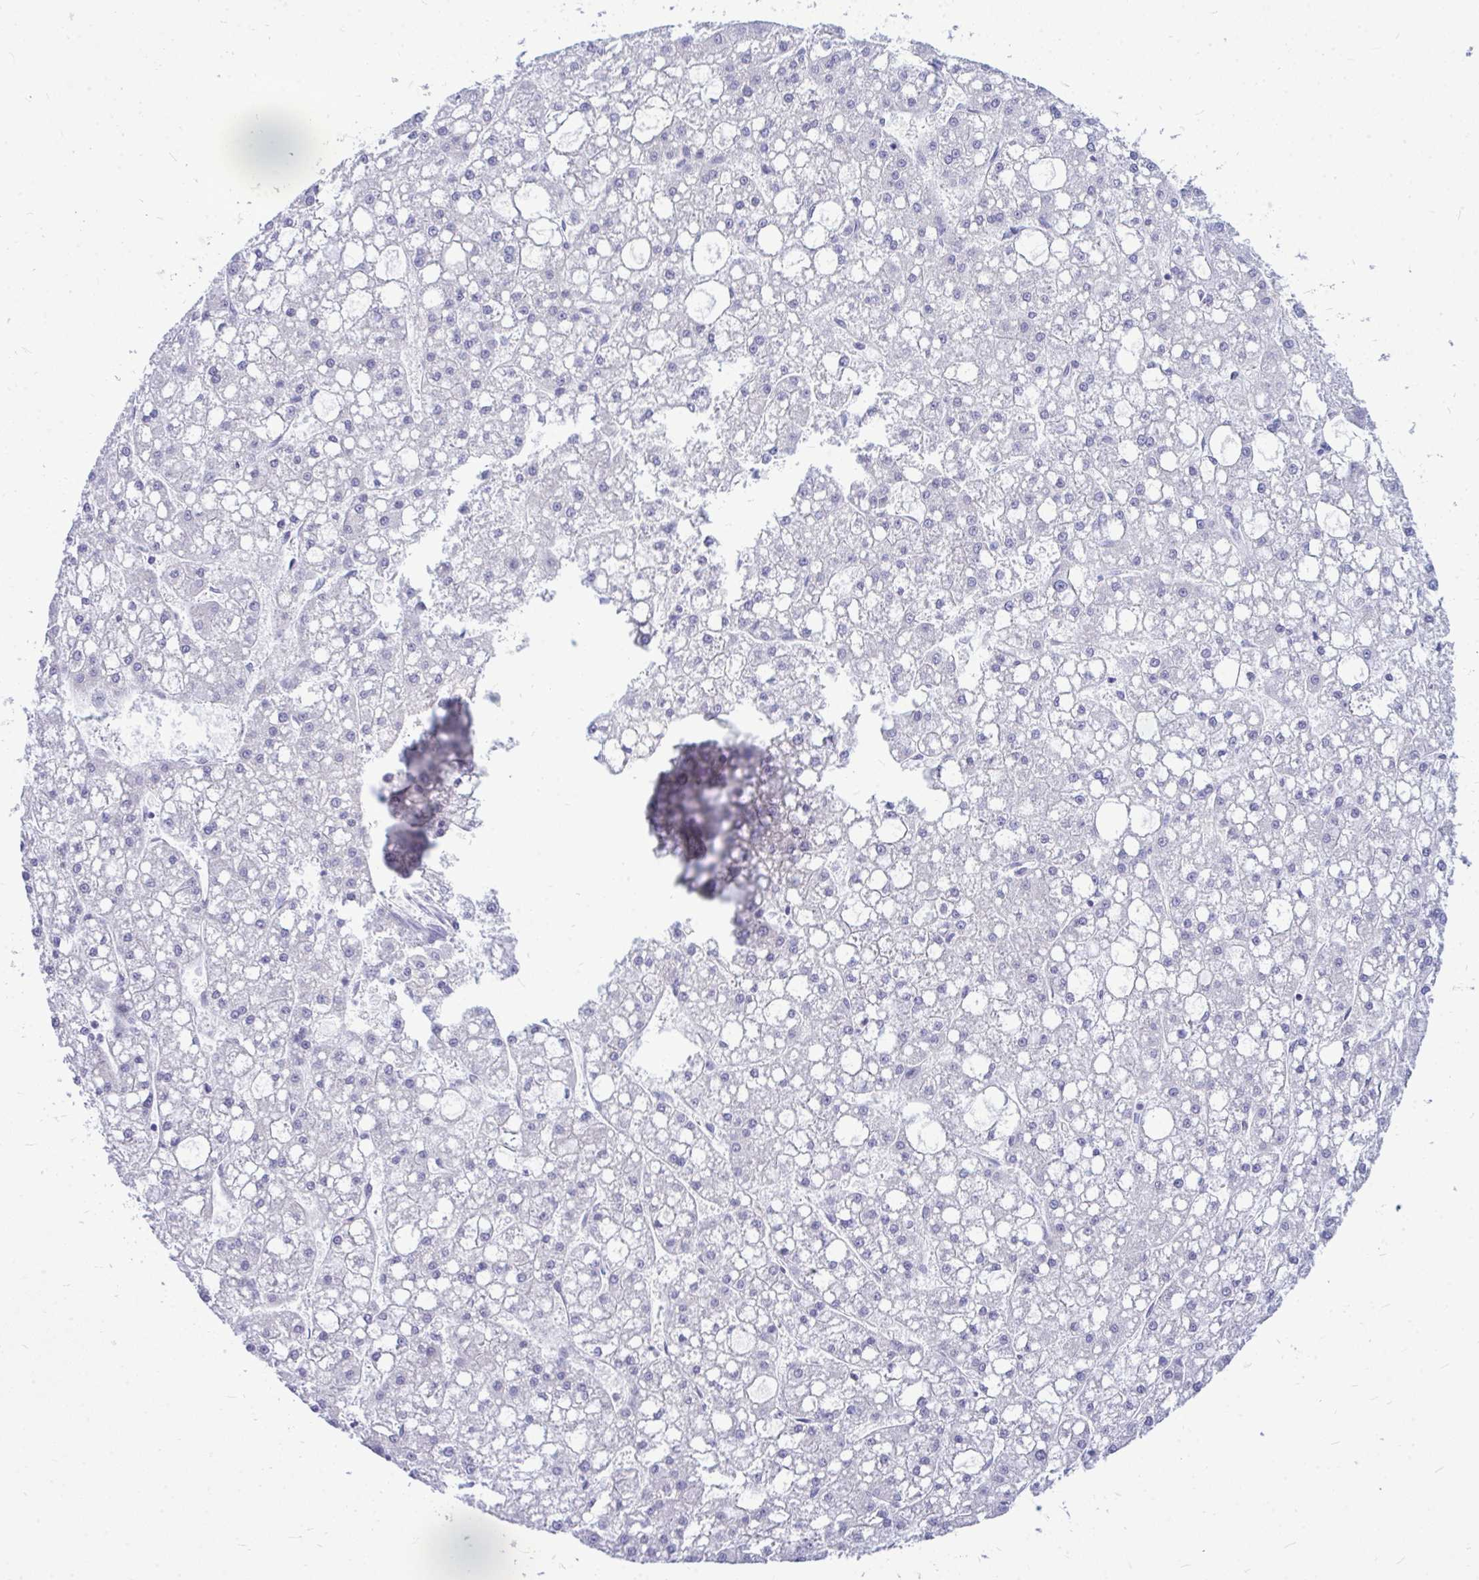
{"staining": {"intensity": "negative", "quantity": "none", "location": "none"}, "tissue": "liver cancer", "cell_type": "Tumor cells", "image_type": "cancer", "snomed": [{"axis": "morphology", "description": "Carcinoma, Hepatocellular, NOS"}, {"axis": "topography", "description": "Liver"}], "caption": "Hepatocellular carcinoma (liver) was stained to show a protein in brown. There is no significant staining in tumor cells.", "gene": "ZSCAN25", "patient": {"sex": "male", "age": 67}}